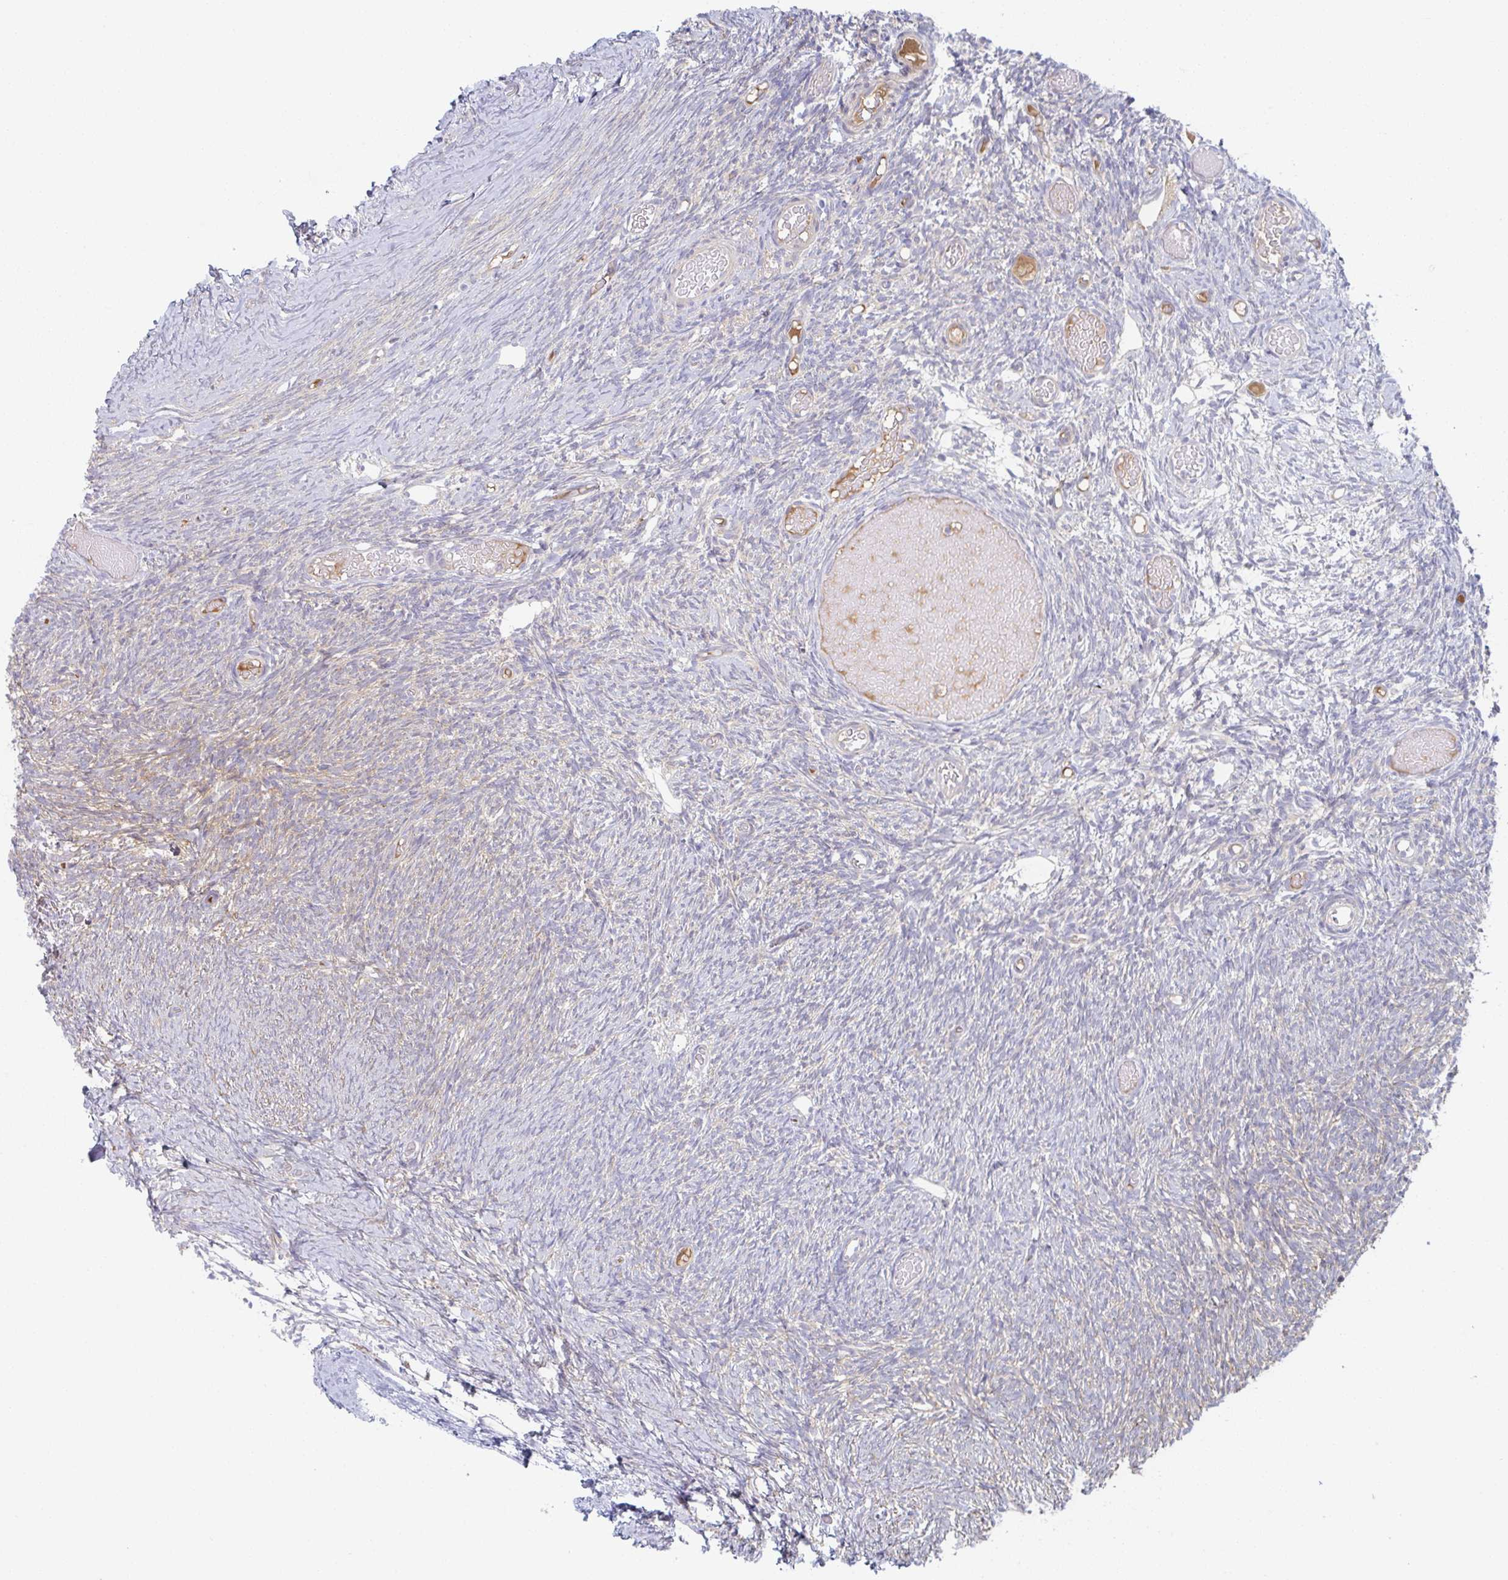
{"staining": {"intensity": "weak", "quantity": "<25%", "location": "cytoplasmic/membranous"}, "tissue": "ovary", "cell_type": "Ovarian stroma cells", "image_type": "normal", "snomed": [{"axis": "morphology", "description": "Normal tissue, NOS"}, {"axis": "topography", "description": "Ovary"}], "caption": "Protein analysis of unremarkable ovary shows no significant expression in ovarian stroma cells.", "gene": "AMPD2", "patient": {"sex": "female", "age": 39}}